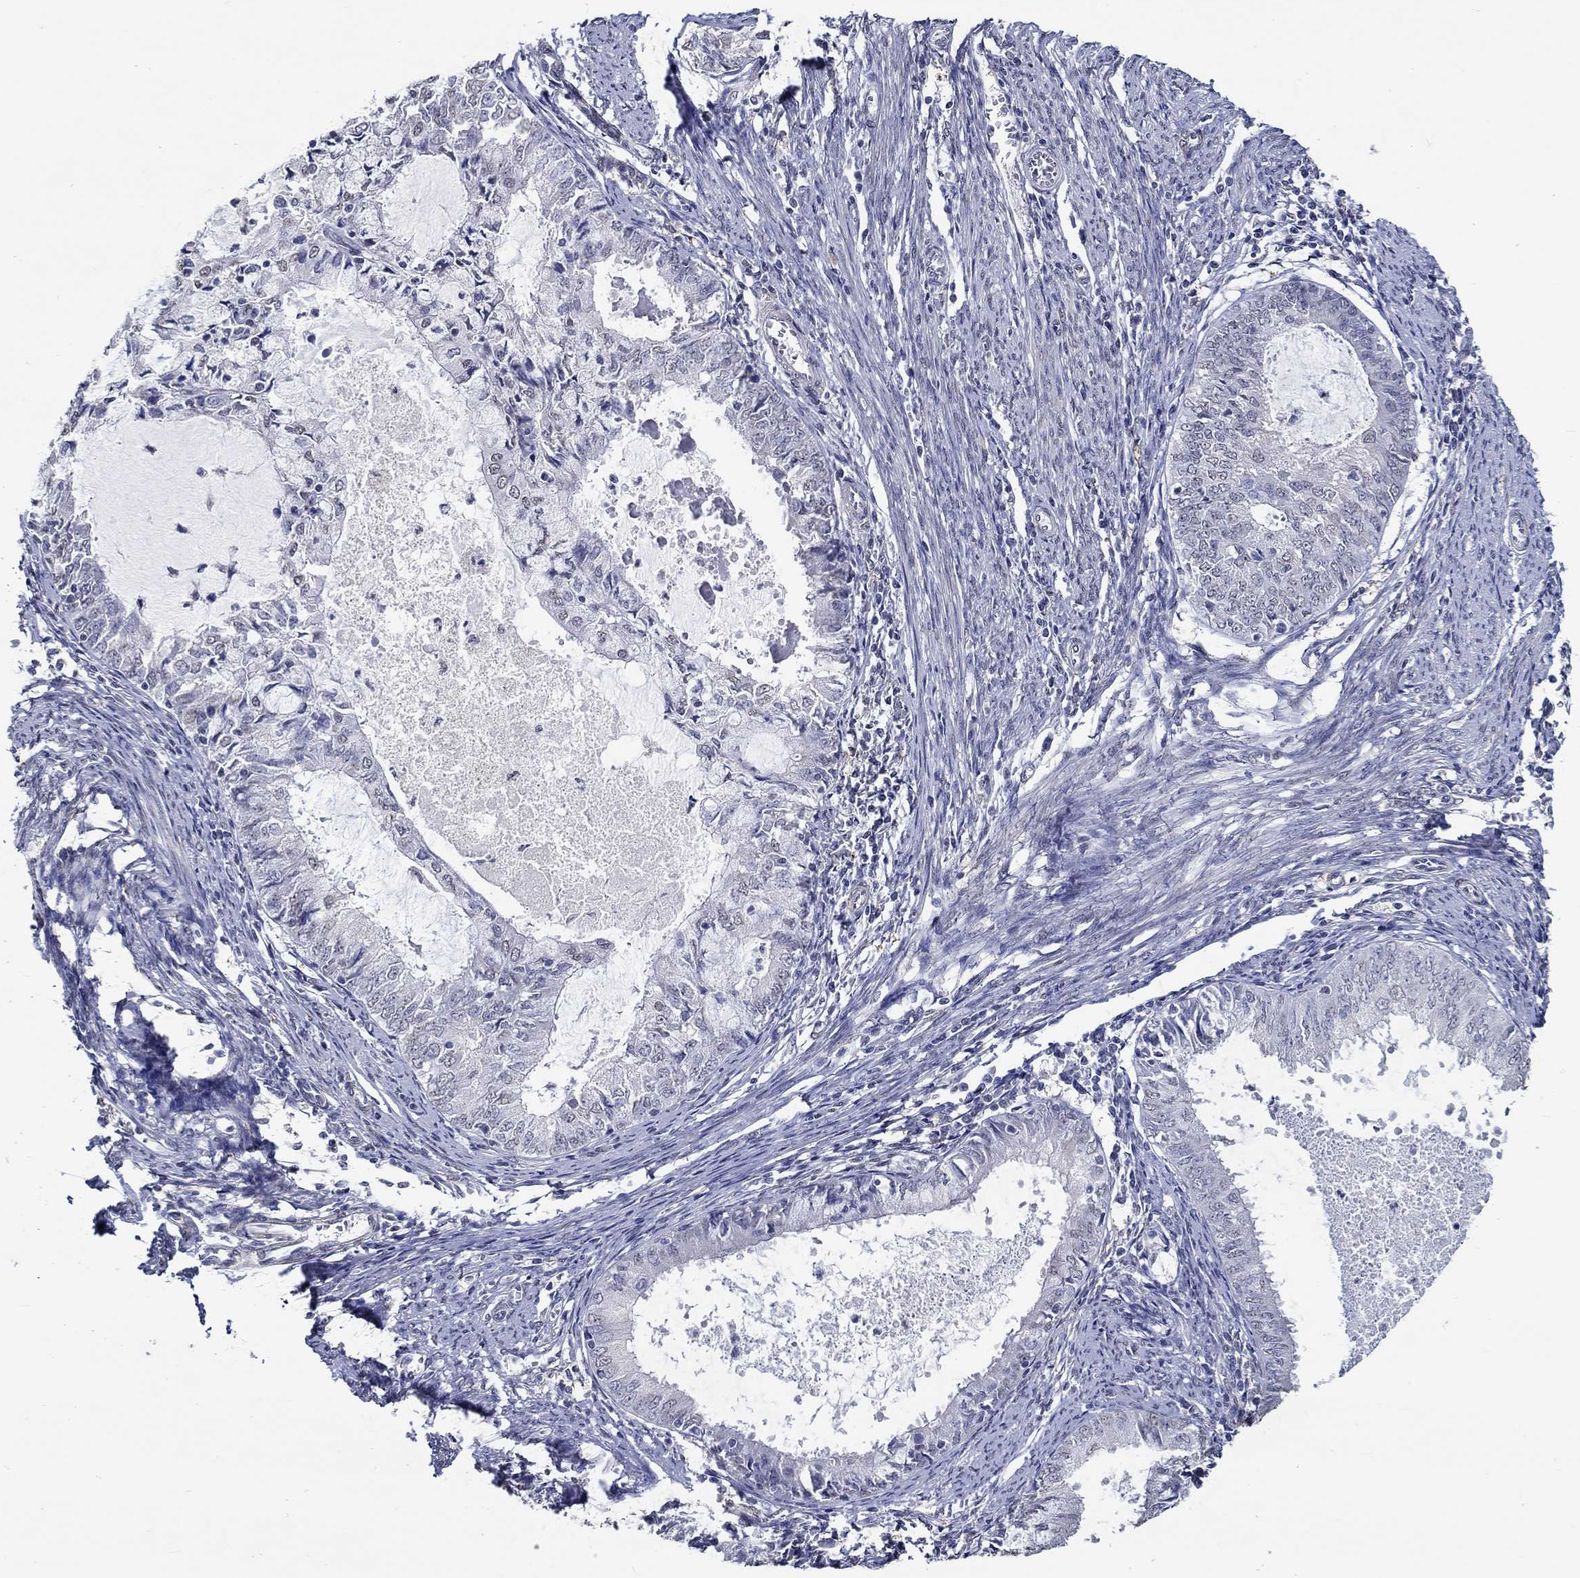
{"staining": {"intensity": "negative", "quantity": "none", "location": "none"}, "tissue": "endometrial cancer", "cell_type": "Tumor cells", "image_type": "cancer", "snomed": [{"axis": "morphology", "description": "Adenocarcinoma, NOS"}, {"axis": "topography", "description": "Endometrium"}], "caption": "Immunohistochemistry (IHC) histopathology image of adenocarcinoma (endometrial) stained for a protein (brown), which shows no positivity in tumor cells. Nuclei are stained in blue.", "gene": "PDE1B", "patient": {"sex": "female", "age": 57}}